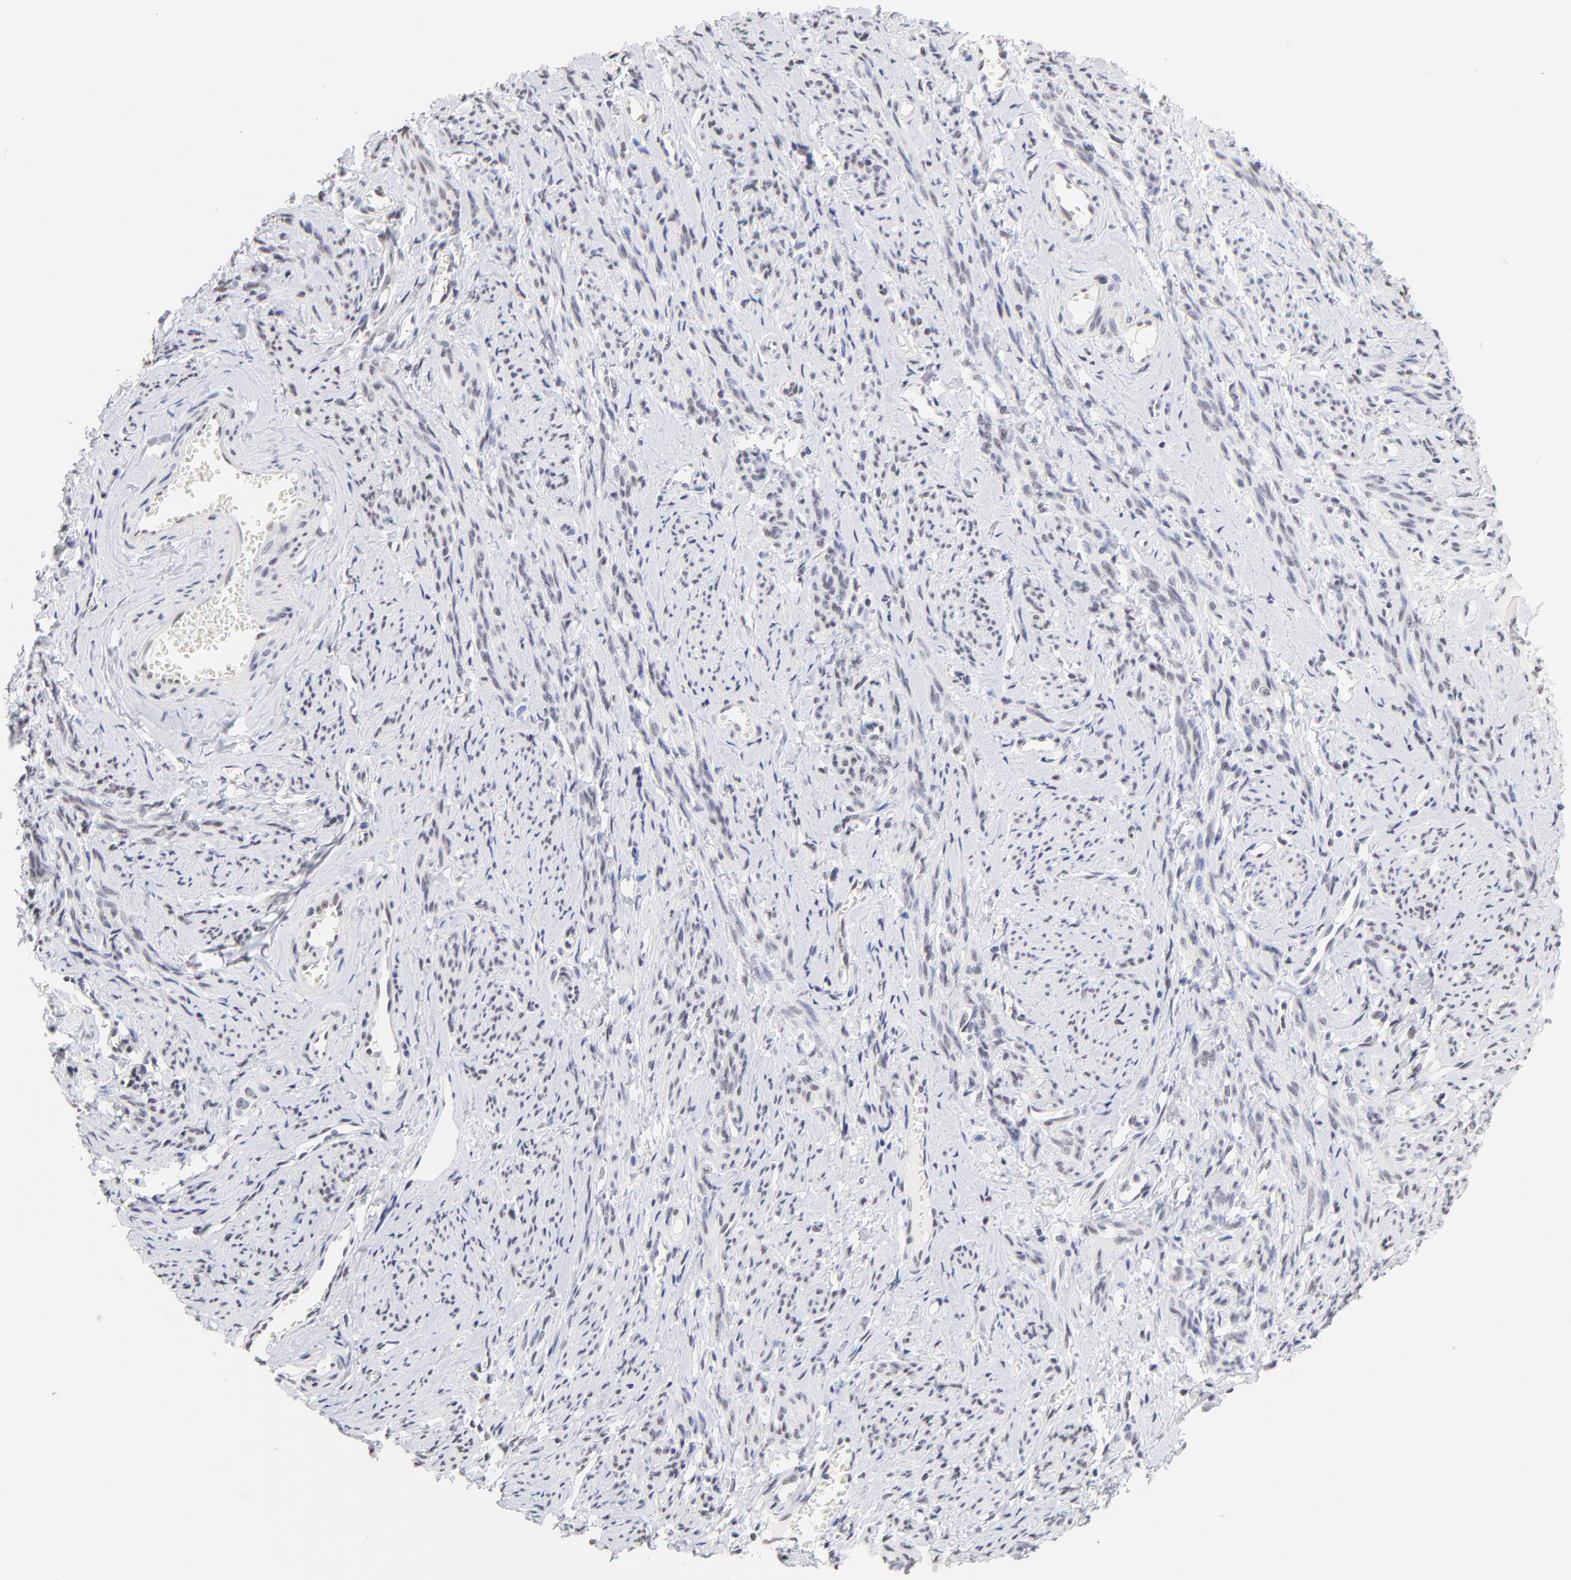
{"staining": {"intensity": "negative", "quantity": "none", "location": "none"}, "tissue": "smooth muscle", "cell_type": "Smooth muscle cells", "image_type": "normal", "snomed": [{"axis": "morphology", "description": "Normal tissue, NOS"}, {"axis": "topography", "description": "Cervix"}, {"axis": "topography", "description": "Endometrium"}], "caption": "The image shows no significant positivity in smooth muscle cells of smooth muscle. Brightfield microscopy of immunohistochemistry stained with DAB (brown) and hematoxylin (blue), captured at high magnification.", "gene": "ZNF74", "patient": {"sex": "female", "age": 65}}